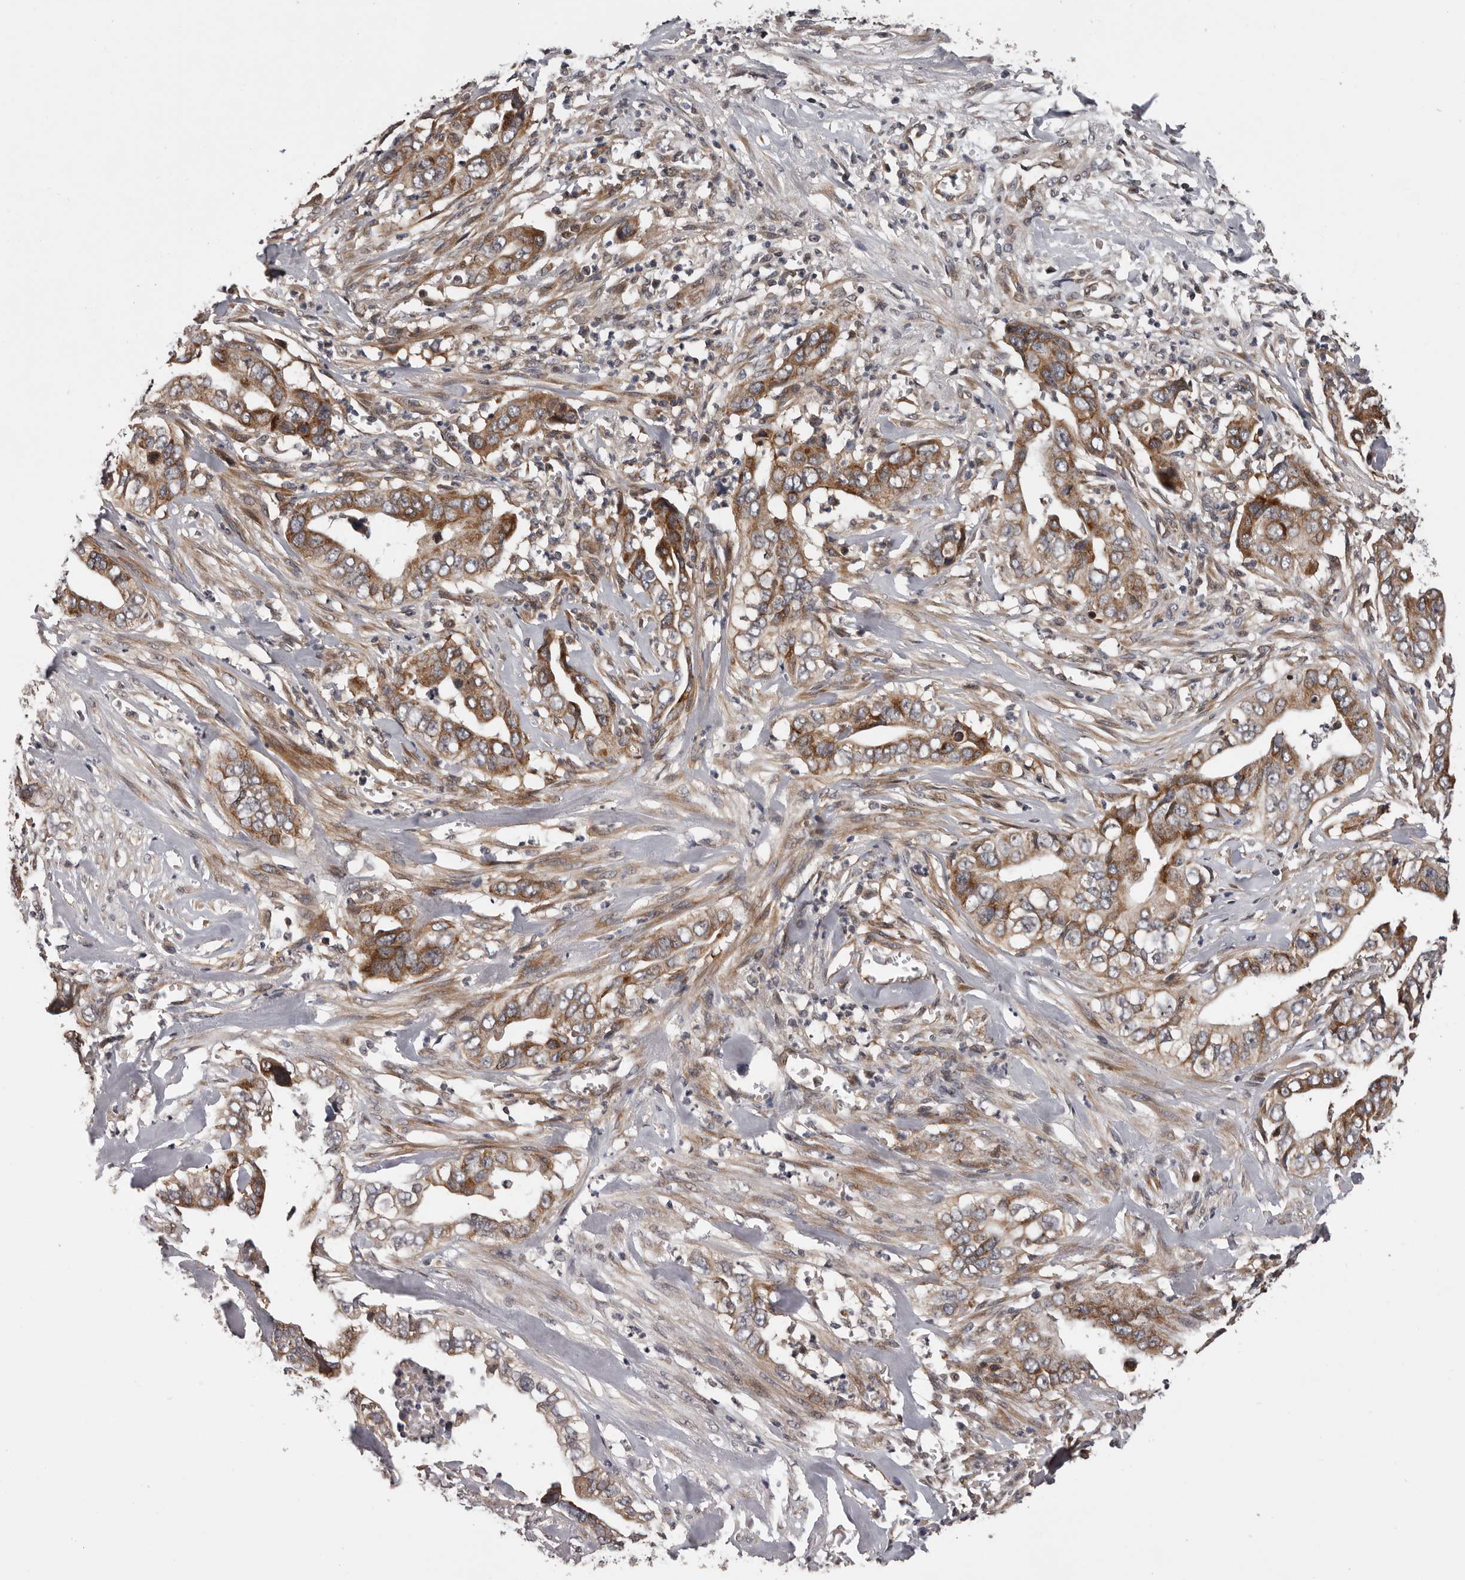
{"staining": {"intensity": "moderate", "quantity": ">75%", "location": "cytoplasmic/membranous"}, "tissue": "liver cancer", "cell_type": "Tumor cells", "image_type": "cancer", "snomed": [{"axis": "morphology", "description": "Cholangiocarcinoma"}, {"axis": "topography", "description": "Liver"}], "caption": "Human liver cancer (cholangiocarcinoma) stained for a protein (brown) shows moderate cytoplasmic/membranous positive positivity in approximately >75% of tumor cells.", "gene": "VPS37A", "patient": {"sex": "female", "age": 79}}